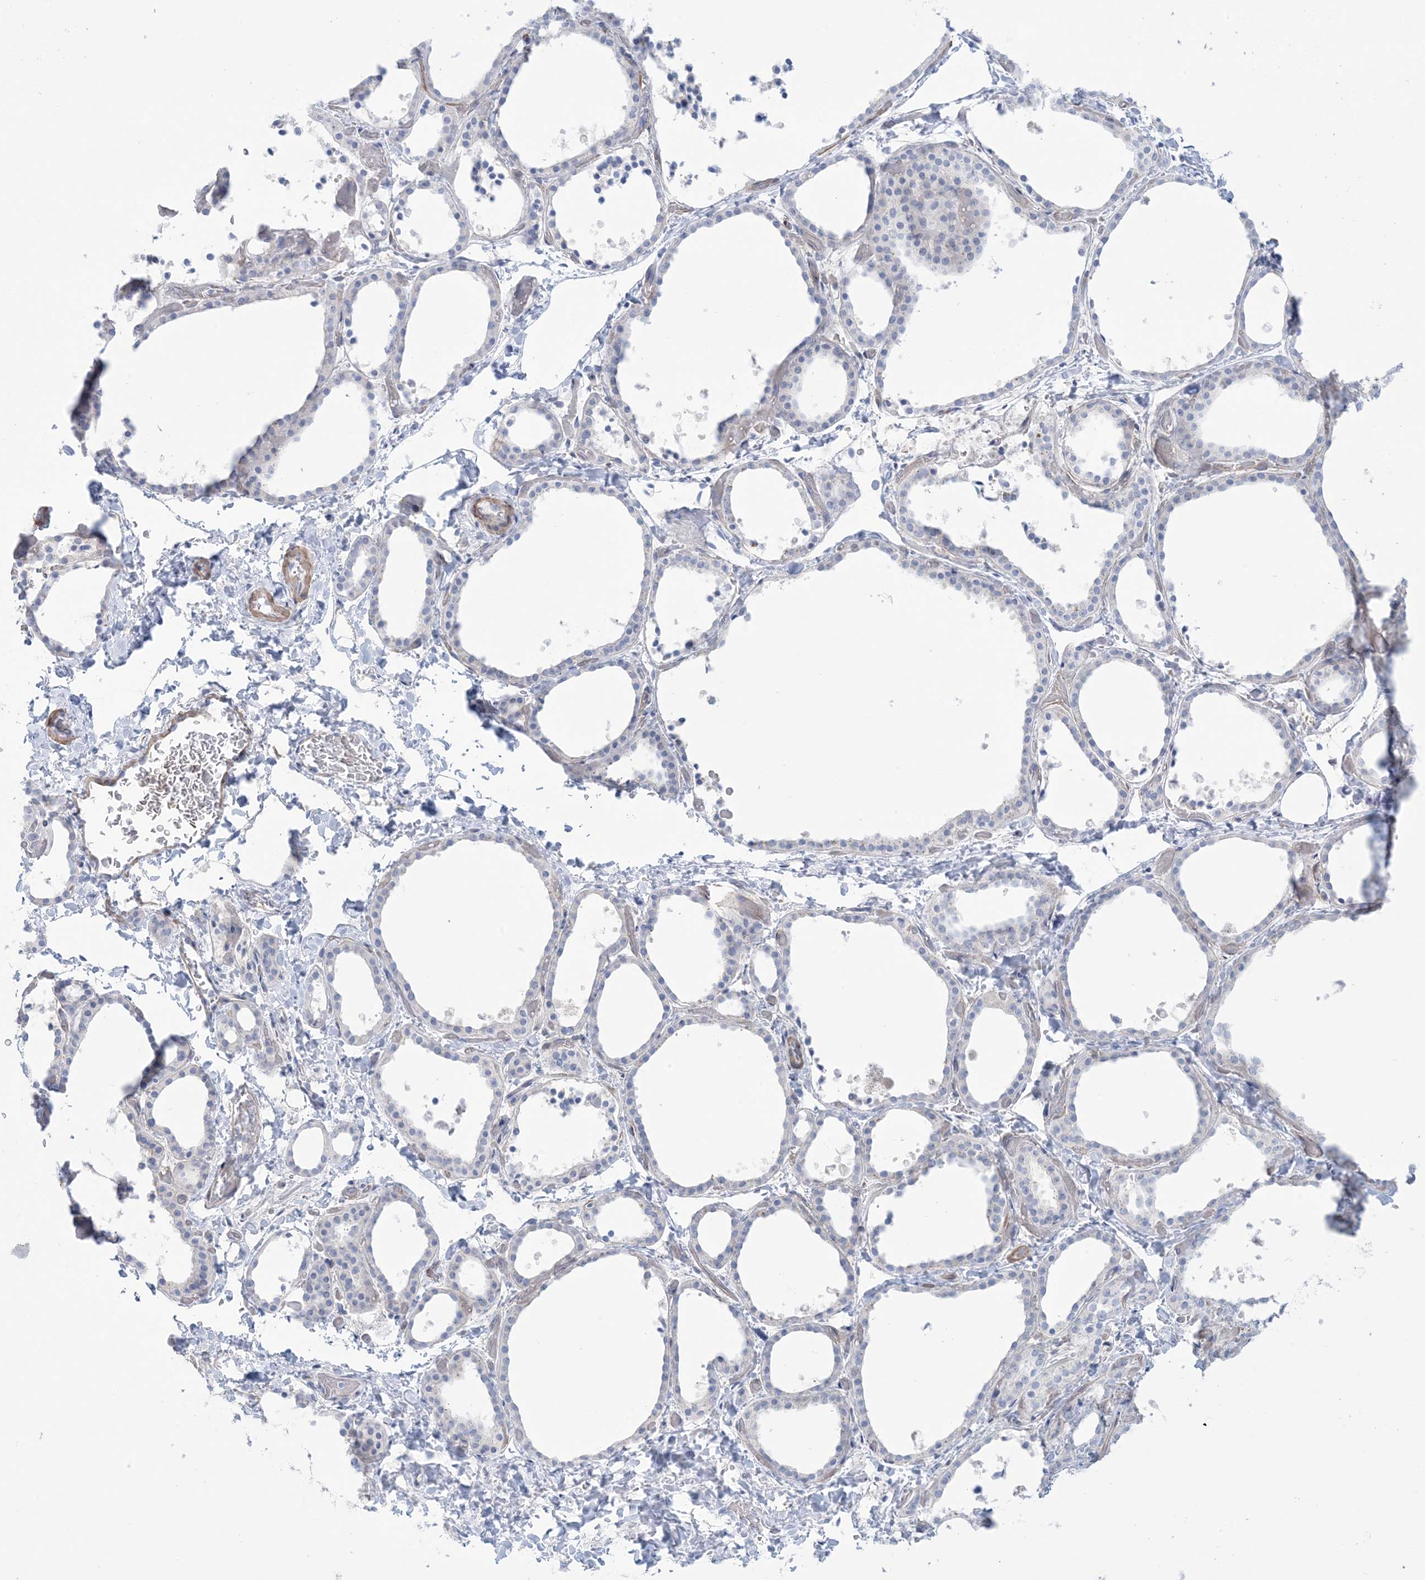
{"staining": {"intensity": "negative", "quantity": "none", "location": "none"}, "tissue": "thyroid gland", "cell_type": "Glandular cells", "image_type": "normal", "snomed": [{"axis": "morphology", "description": "Normal tissue, NOS"}, {"axis": "topography", "description": "Thyroid gland"}], "caption": "Thyroid gland was stained to show a protein in brown. There is no significant staining in glandular cells. (Stains: DAB (3,3'-diaminobenzidine) immunohistochemistry with hematoxylin counter stain, Microscopy: brightfield microscopy at high magnification).", "gene": "AGXT", "patient": {"sex": "female", "age": 44}}